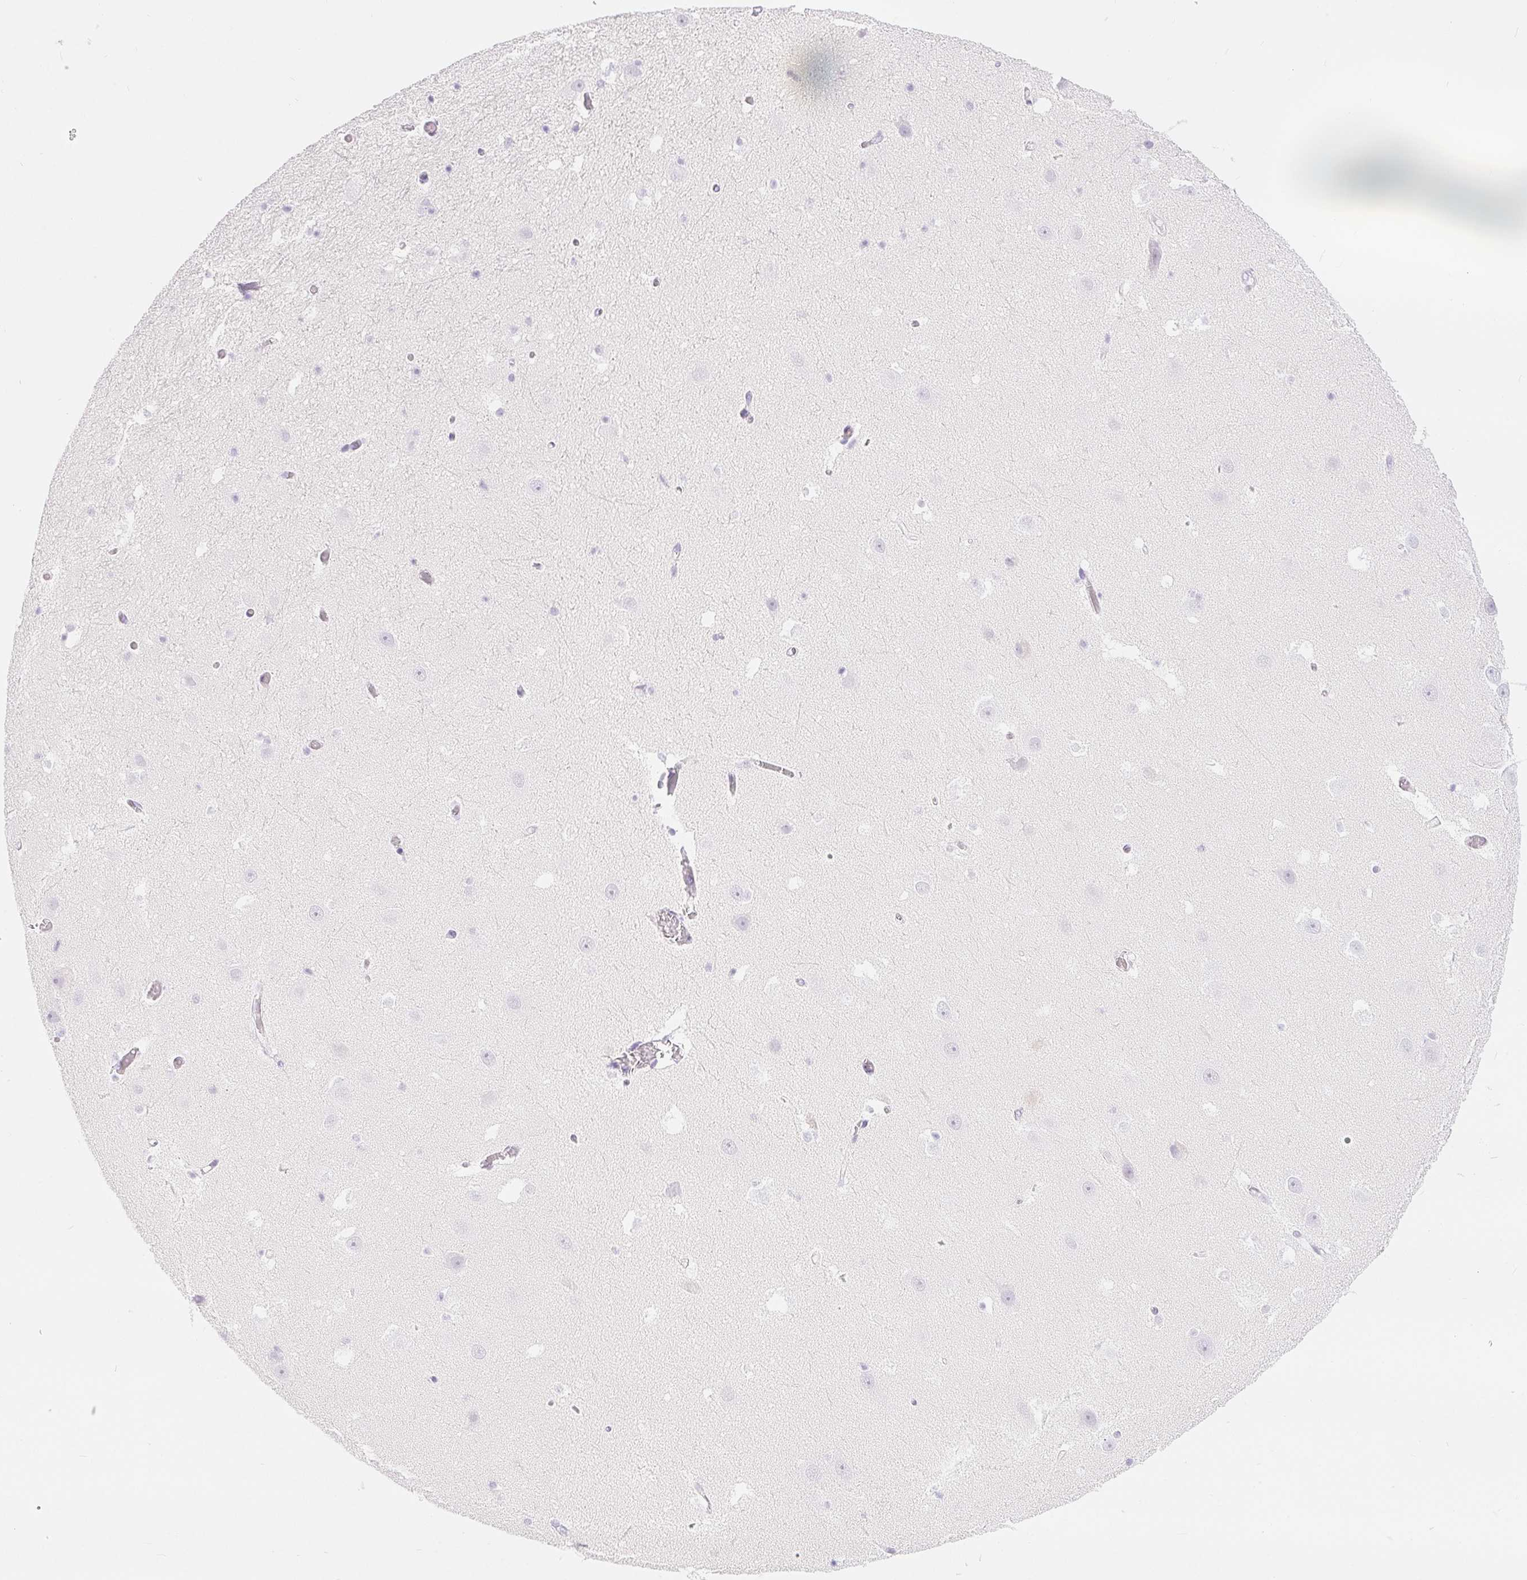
{"staining": {"intensity": "negative", "quantity": "none", "location": "none"}, "tissue": "hippocampus", "cell_type": "Glial cells", "image_type": "normal", "snomed": [{"axis": "morphology", "description": "Normal tissue, NOS"}, {"axis": "topography", "description": "Hippocampus"}], "caption": "Immunohistochemical staining of normal human hippocampus exhibits no significant expression in glial cells.", "gene": "XDH", "patient": {"sex": "male", "age": 26}}